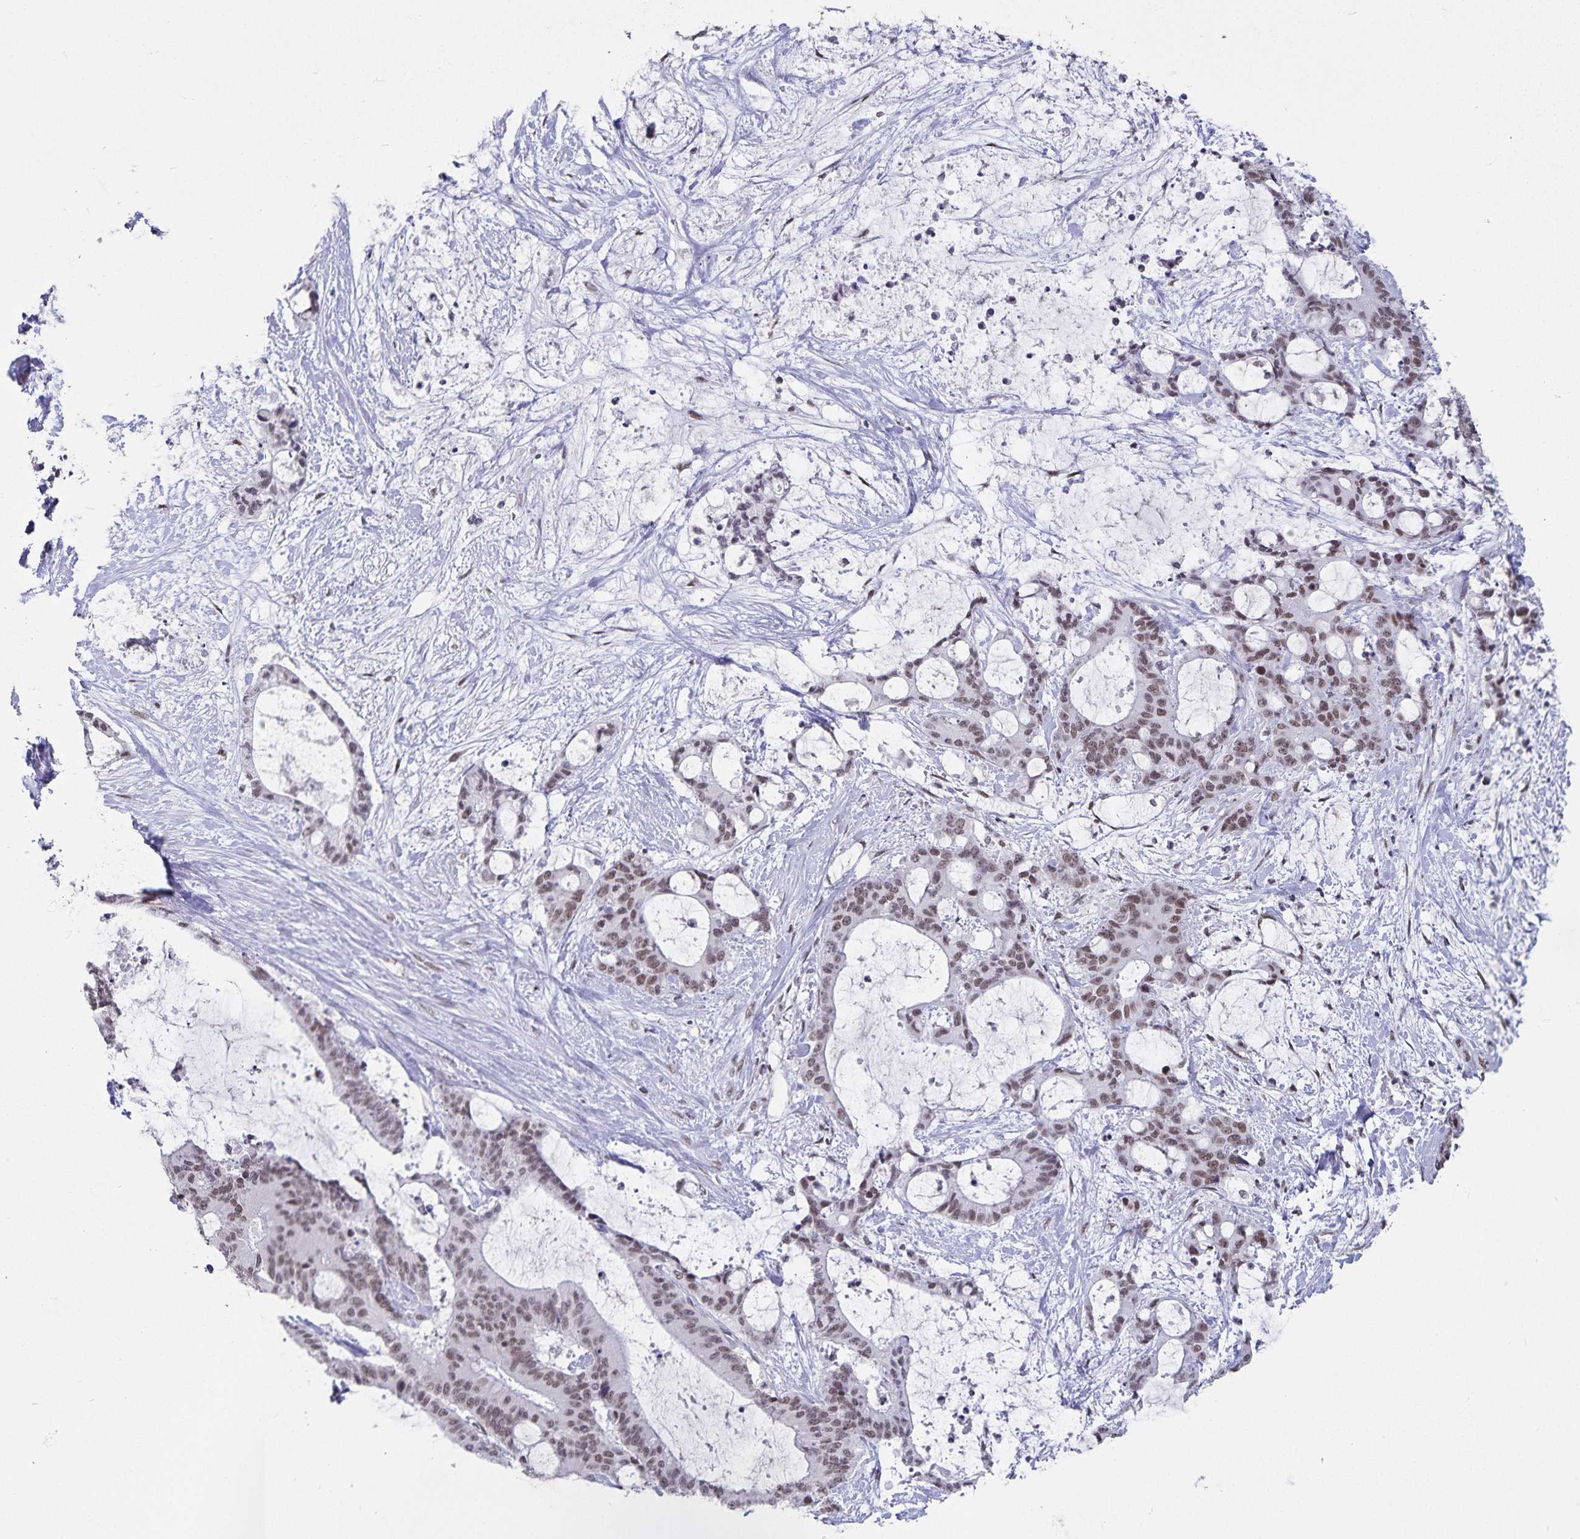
{"staining": {"intensity": "moderate", "quantity": ">75%", "location": "nuclear"}, "tissue": "liver cancer", "cell_type": "Tumor cells", "image_type": "cancer", "snomed": [{"axis": "morphology", "description": "Normal tissue, NOS"}, {"axis": "morphology", "description": "Cholangiocarcinoma"}, {"axis": "topography", "description": "Liver"}, {"axis": "topography", "description": "Peripheral nerve tissue"}], "caption": "Moderate nuclear expression for a protein is appreciated in approximately >75% of tumor cells of liver cancer (cholangiocarcinoma) using immunohistochemistry (IHC).", "gene": "PBX2", "patient": {"sex": "female", "age": 73}}